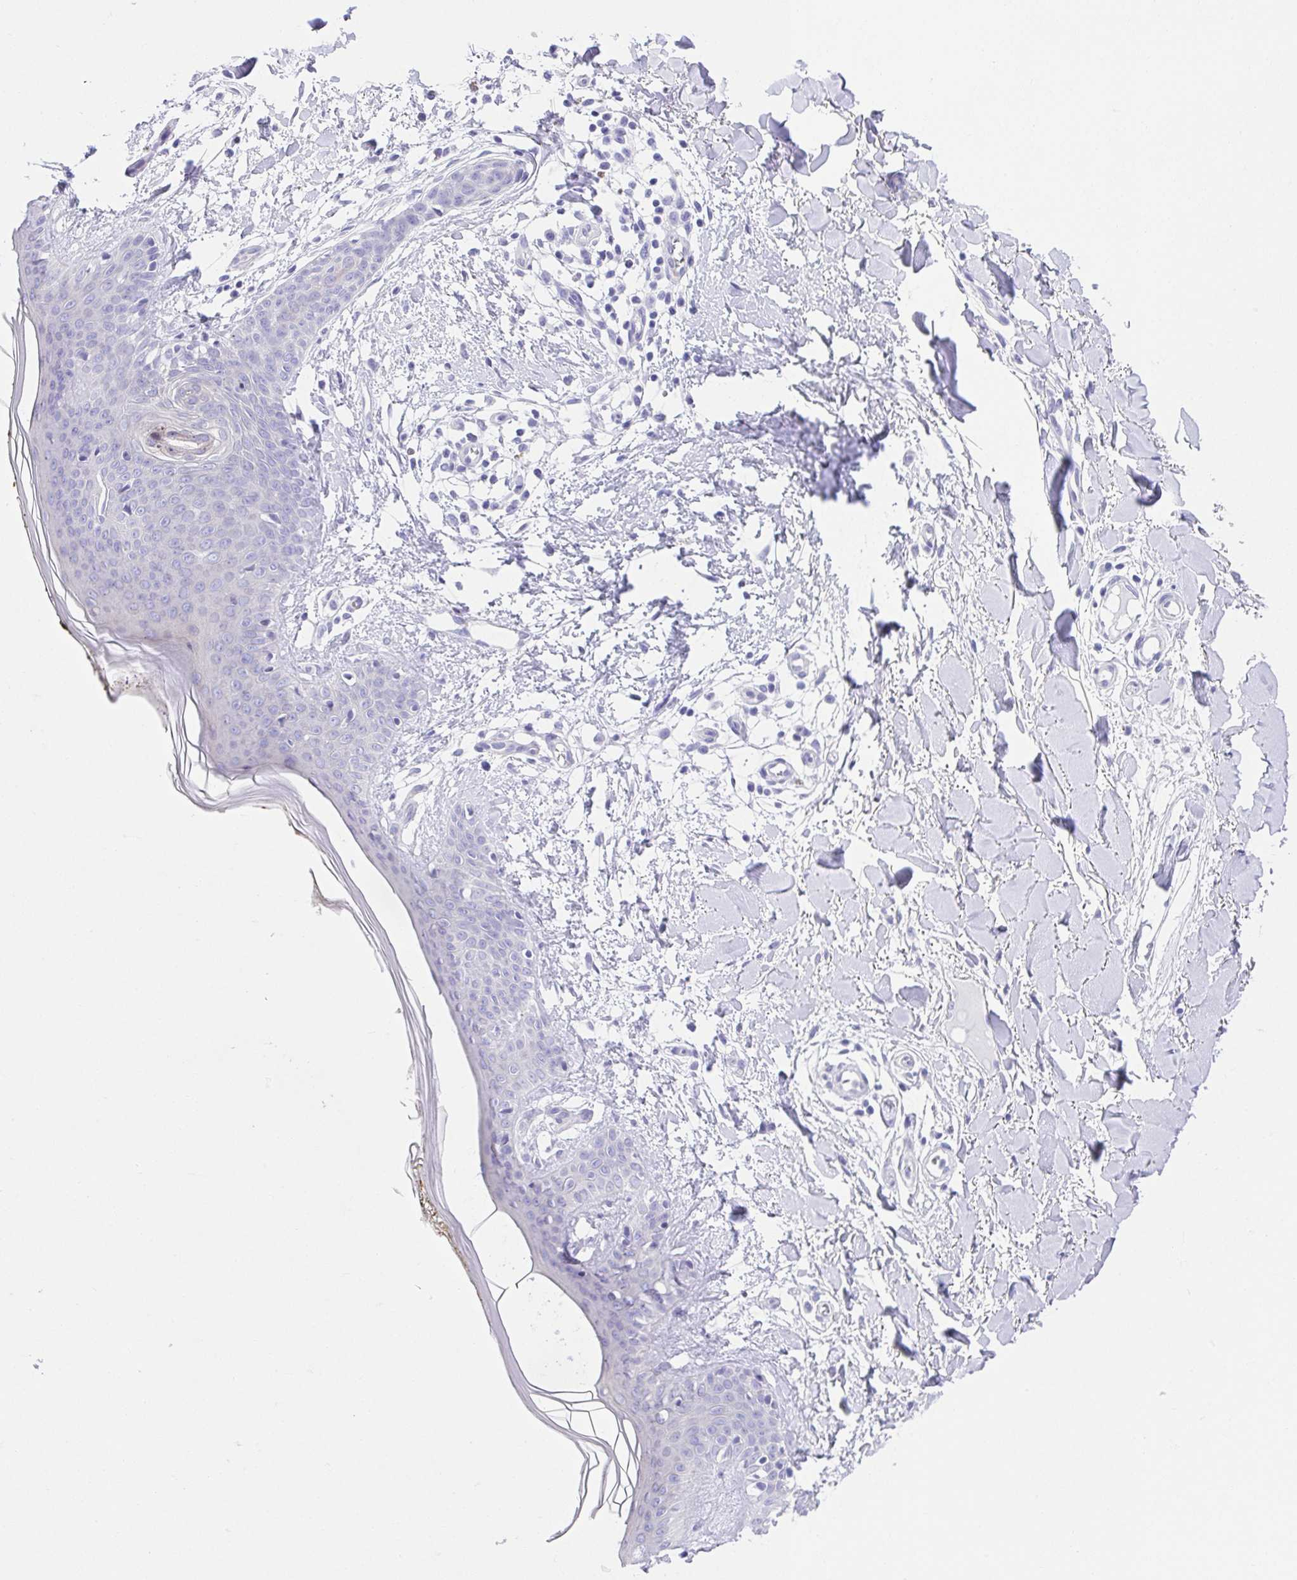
{"staining": {"intensity": "negative", "quantity": "none", "location": "none"}, "tissue": "skin", "cell_type": "Fibroblasts", "image_type": "normal", "snomed": [{"axis": "morphology", "description": "Normal tissue, NOS"}, {"axis": "topography", "description": "Skin"}], "caption": "A histopathology image of human skin is negative for staining in fibroblasts. (DAB IHC with hematoxylin counter stain).", "gene": "LUZP4", "patient": {"sex": "female", "age": 34}}